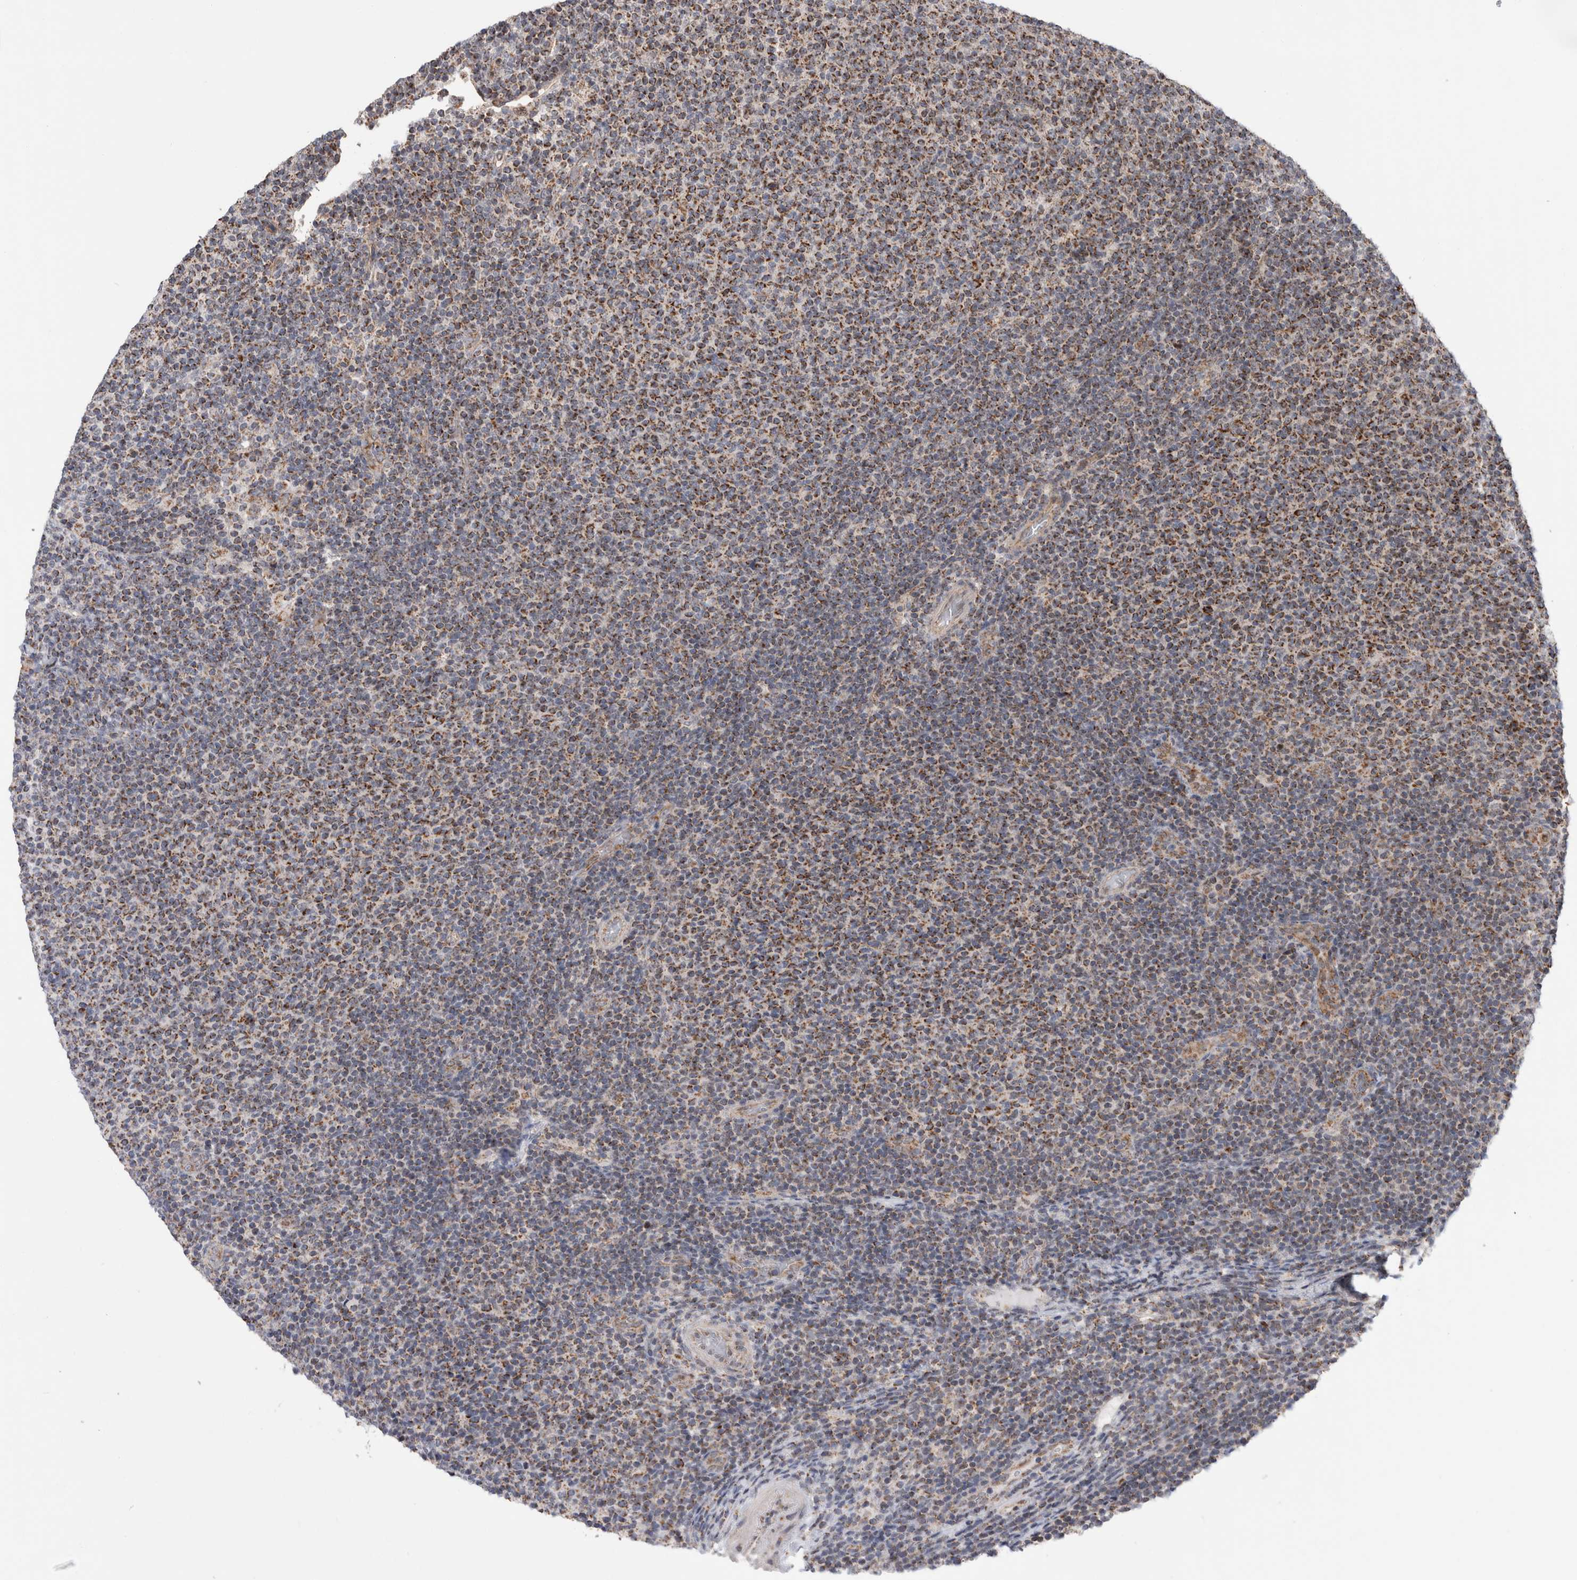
{"staining": {"intensity": "moderate", "quantity": ">75%", "location": "cytoplasmic/membranous"}, "tissue": "lymphoma", "cell_type": "Tumor cells", "image_type": "cancer", "snomed": [{"axis": "morphology", "description": "Malignant lymphoma, non-Hodgkin's type, Low grade"}, {"axis": "topography", "description": "Lymph node"}], "caption": "Protein staining shows moderate cytoplasmic/membranous positivity in about >75% of tumor cells in lymphoma. The staining is performed using DAB brown chromogen to label protein expression. The nuclei are counter-stained blue using hematoxylin.", "gene": "MRPL37", "patient": {"sex": "male", "age": 66}}